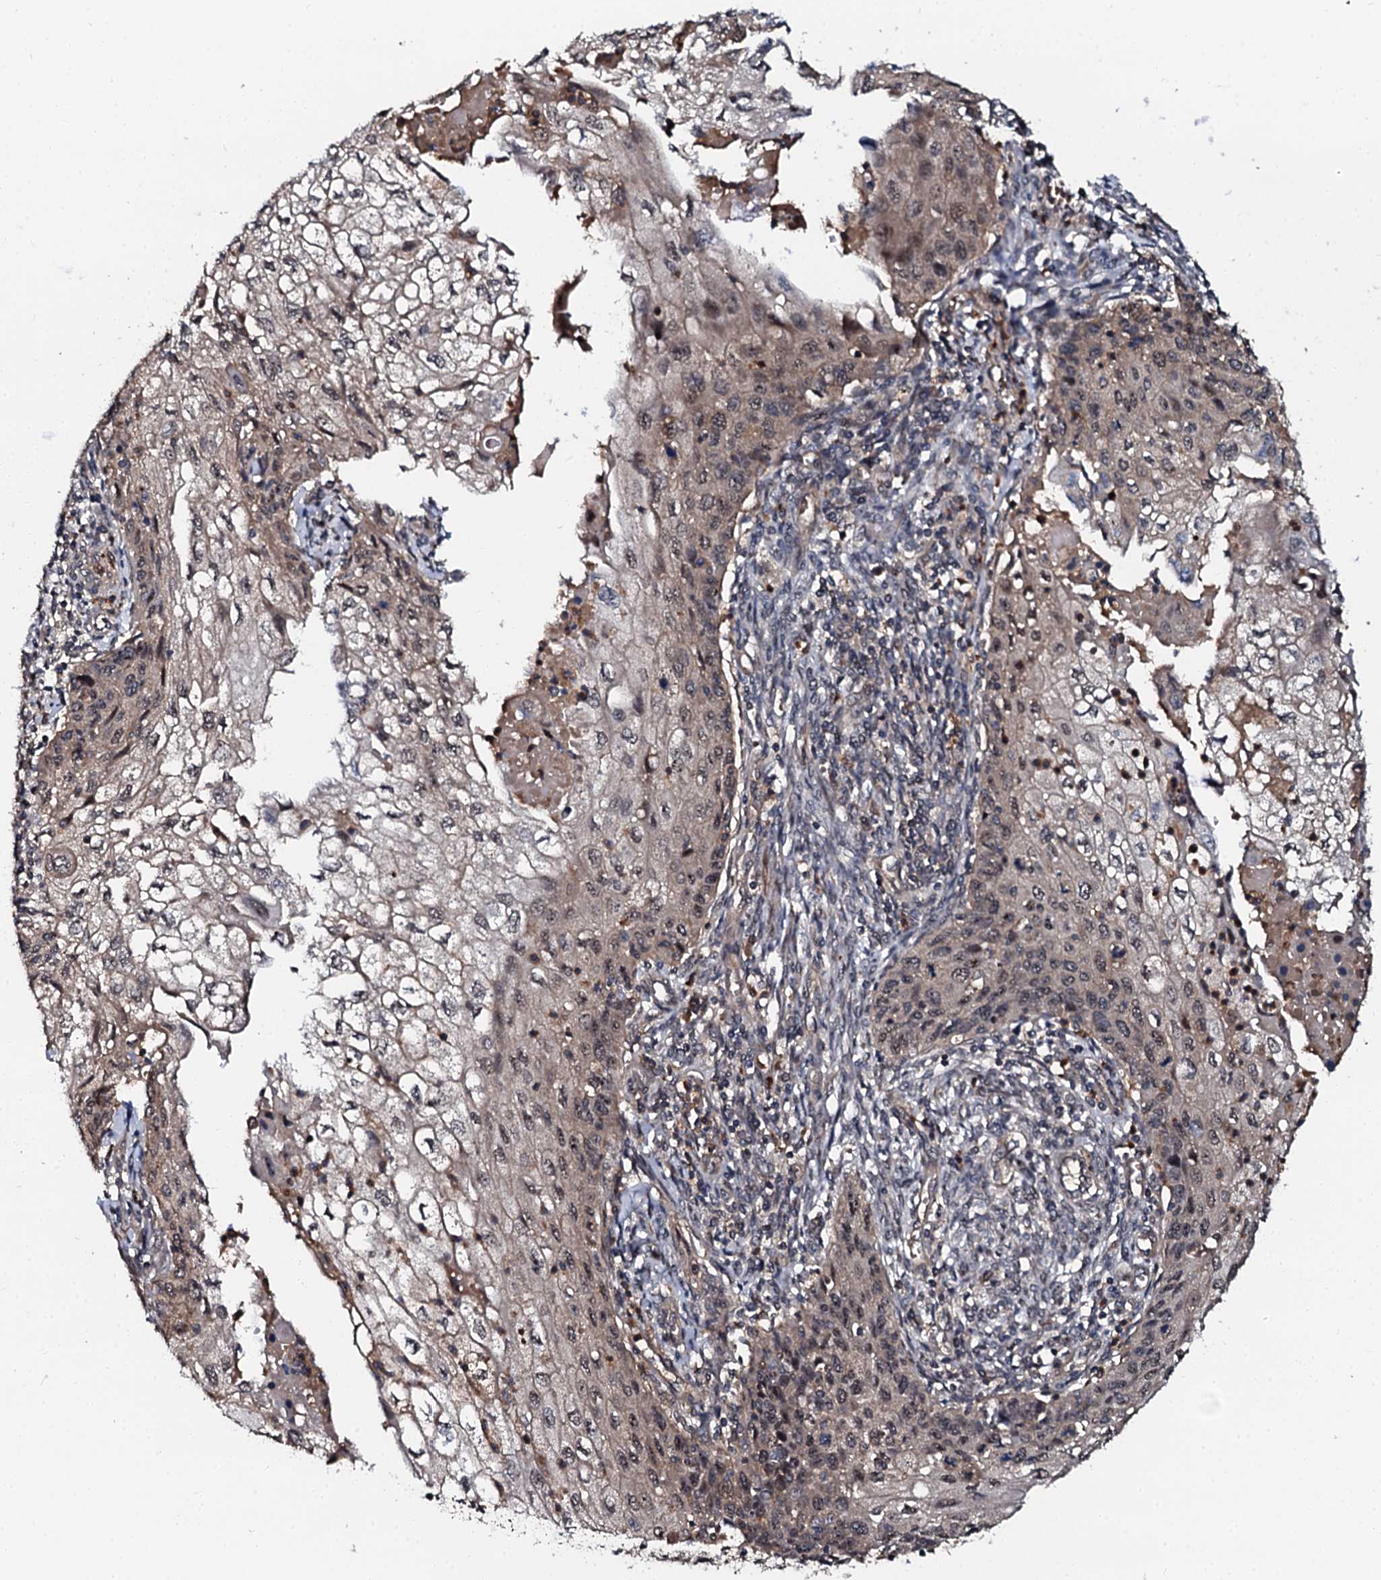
{"staining": {"intensity": "moderate", "quantity": "<25%", "location": "nuclear"}, "tissue": "cervical cancer", "cell_type": "Tumor cells", "image_type": "cancer", "snomed": [{"axis": "morphology", "description": "Squamous cell carcinoma, NOS"}, {"axis": "topography", "description": "Cervix"}], "caption": "Tumor cells display moderate nuclear staining in about <25% of cells in cervical cancer (squamous cell carcinoma). (DAB IHC, brown staining for protein, blue staining for nuclei).", "gene": "N4BP1", "patient": {"sex": "female", "age": 67}}